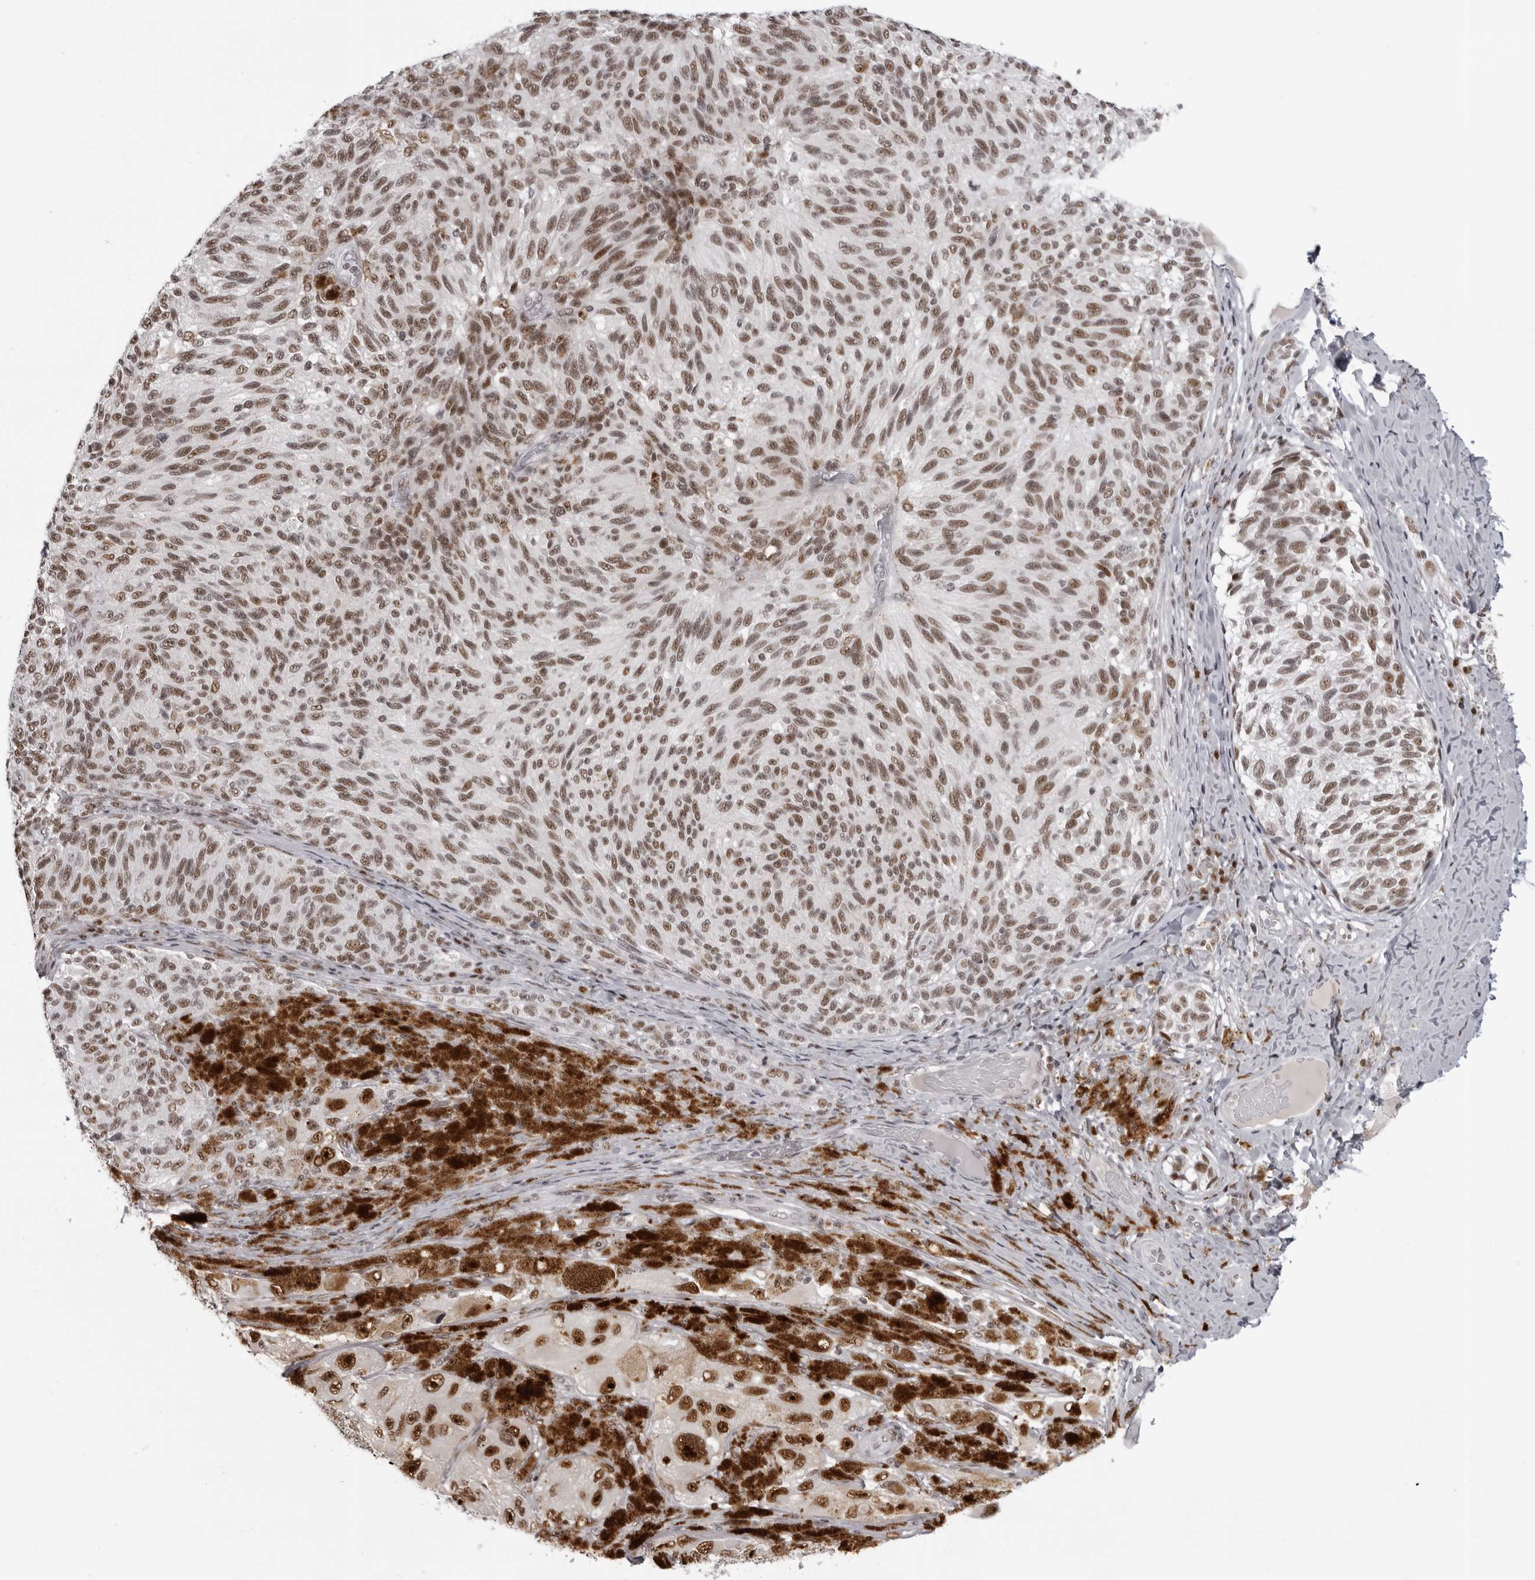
{"staining": {"intensity": "moderate", "quantity": ">75%", "location": "nuclear"}, "tissue": "melanoma", "cell_type": "Tumor cells", "image_type": "cancer", "snomed": [{"axis": "morphology", "description": "Malignant melanoma, NOS"}, {"axis": "topography", "description": "Skin"}], "caption": "Immunohistochemistry (DAB (3,3'-diaminobenzidine)) staining of human malignant melanoma reveals moderate nuclear protein expression in about >75% of tumor cells. The staining was performed using DAB (3,3'-diaminobenzidine) to visualize the protein expression in brown, while the nuclei were stained in blue with hematoxylin (Magnification: 20x).", "gene": "HEXIM2", "patient": {"sex": "female", "age": 73}}